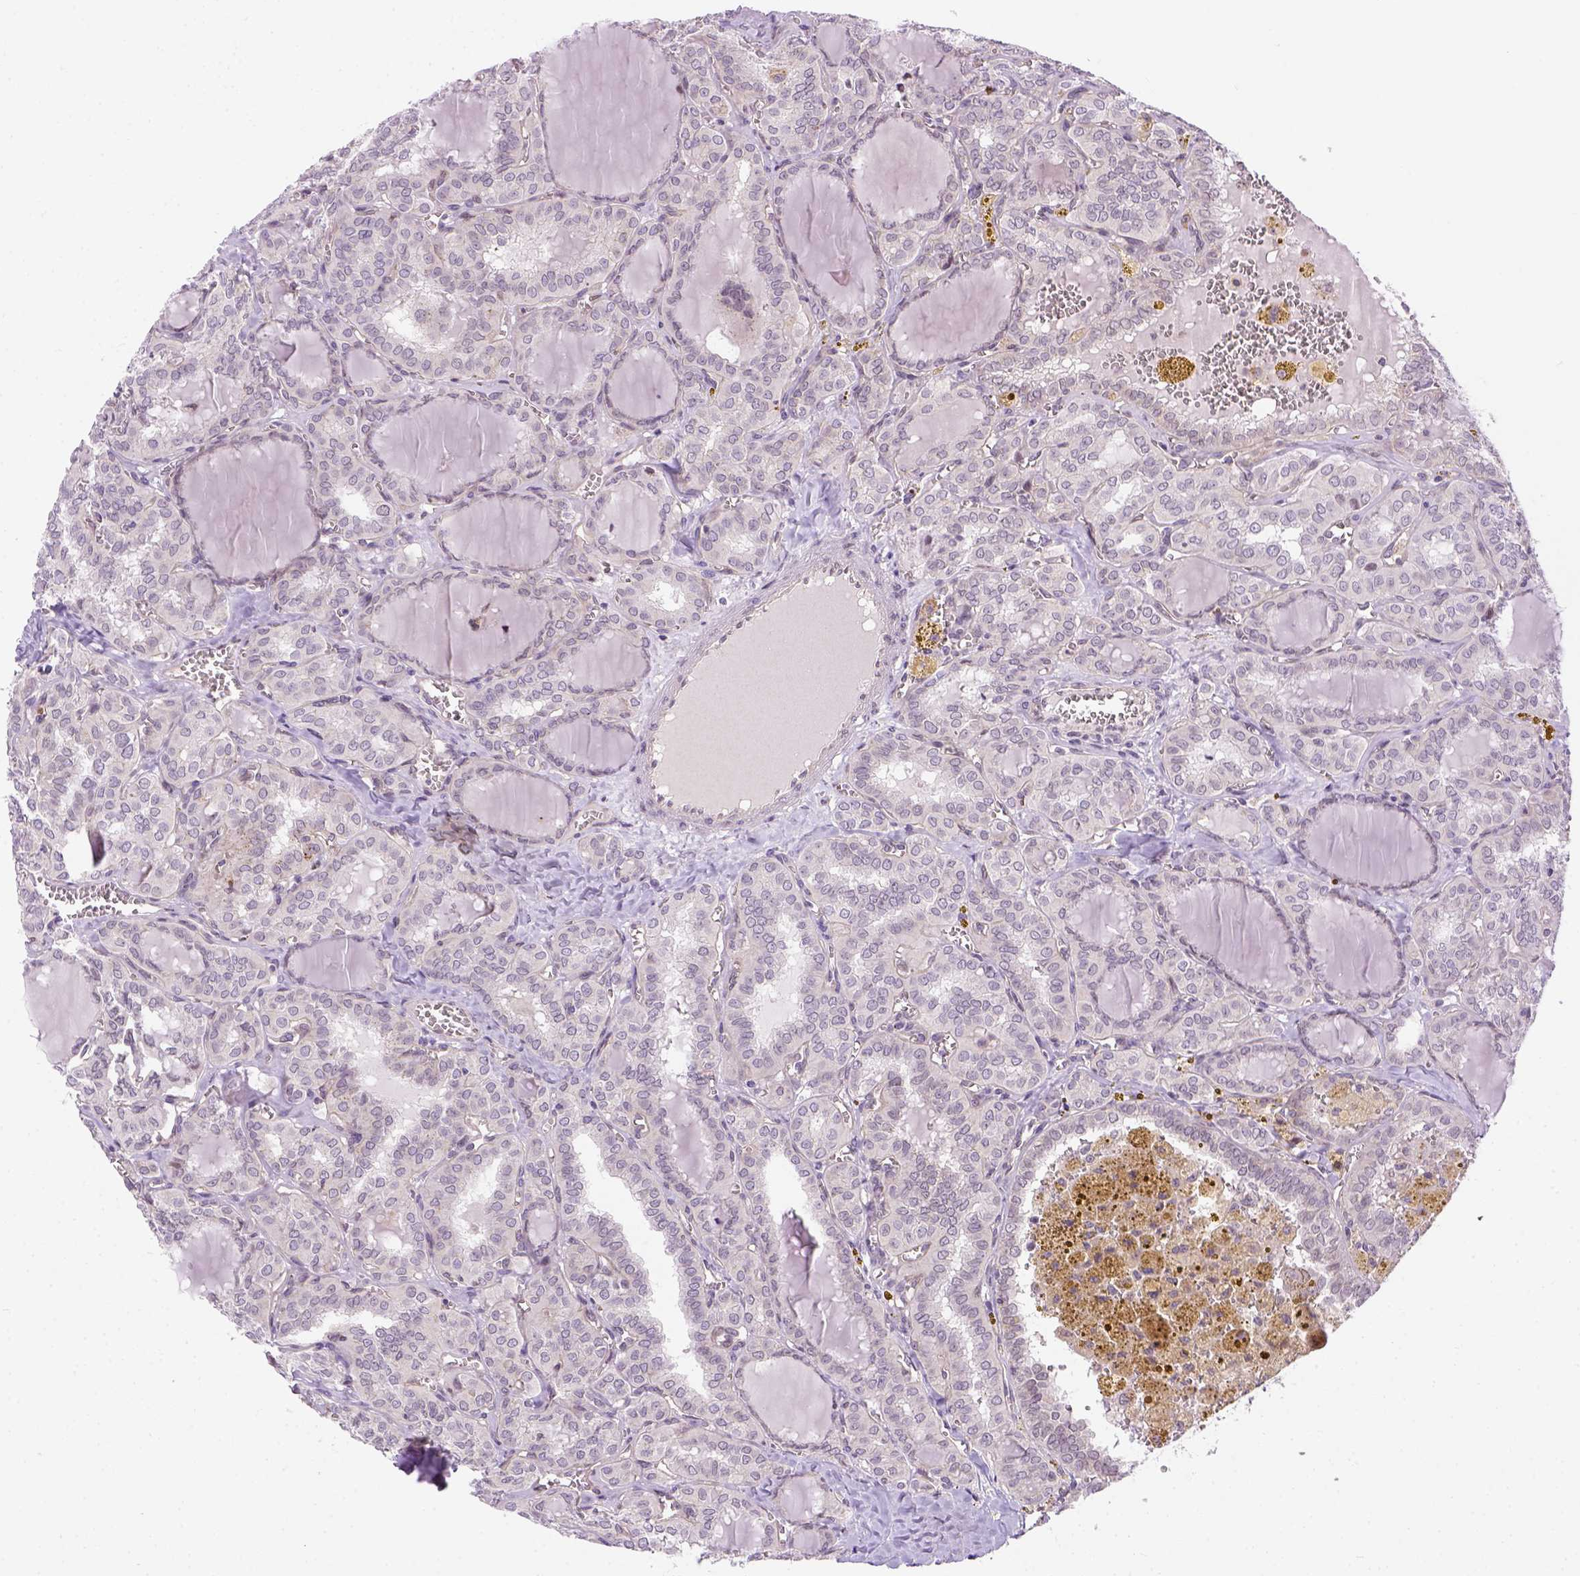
{"staining": {"intensity": "negative", "quantity": "none", "location": "none"}, "tissue": "thyroid cancer", "cell_type": "Tumor cells", "image_type": "cancer", "snomed": [{"axis": "morphology", "description": "Papillary adenocarcinoma, NOS"}, {"axis": "topography", "description": "Thyroid gland"}], "caption": "Immunohistochemical staining of human thyroid cancer (papillary adenocarcinoma) displays no significant positivity in tumor cells. Nuclei are stained in blue.", "gene": "KAZN", "patient": {"sex": "female", "age": 41}}